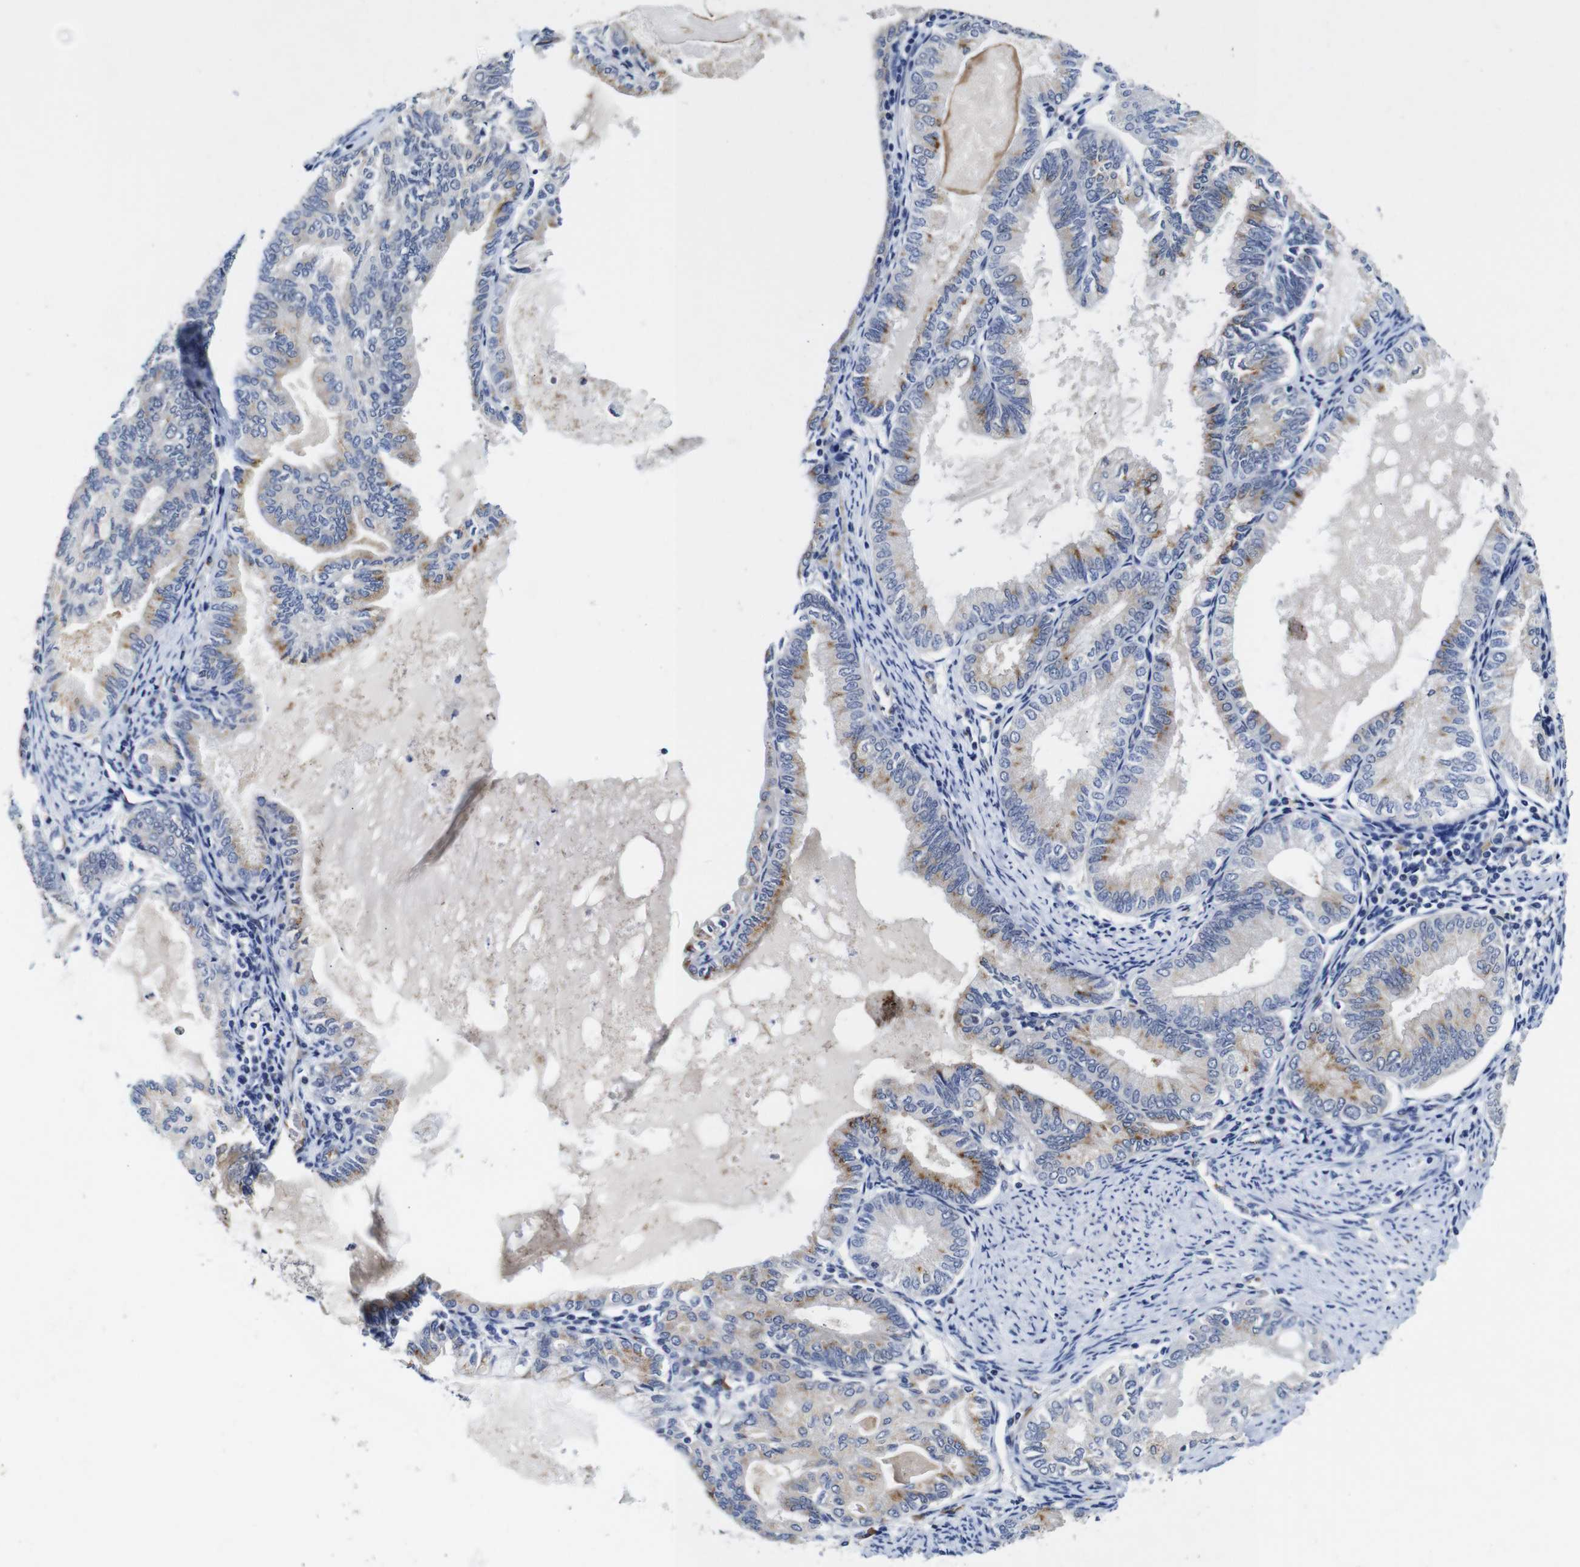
{"staining": {"intensity": "moderate", "quantity": "25%-75%", "location": "cytoplasmic/membranous"}, "tissue": "endometrial cancer", "cell_type": "Tumor cells", "image_type": "cancer", "snomed": [{"axis": "morphology", "description": "Adenocarcinoma, NOS"}, {"axis": "topography", "description": "Endometrium"}], "caption": "Immunohistochemistry micrograph of human endometrial adenocarcinoma stained for a protein (brown), which shows medium levels of moderate cytoplasmic/membranous expression in about 25%-75% of tumor cells.", "gene": "FURIN", "patient": {"sex": "female", "age": 86}}